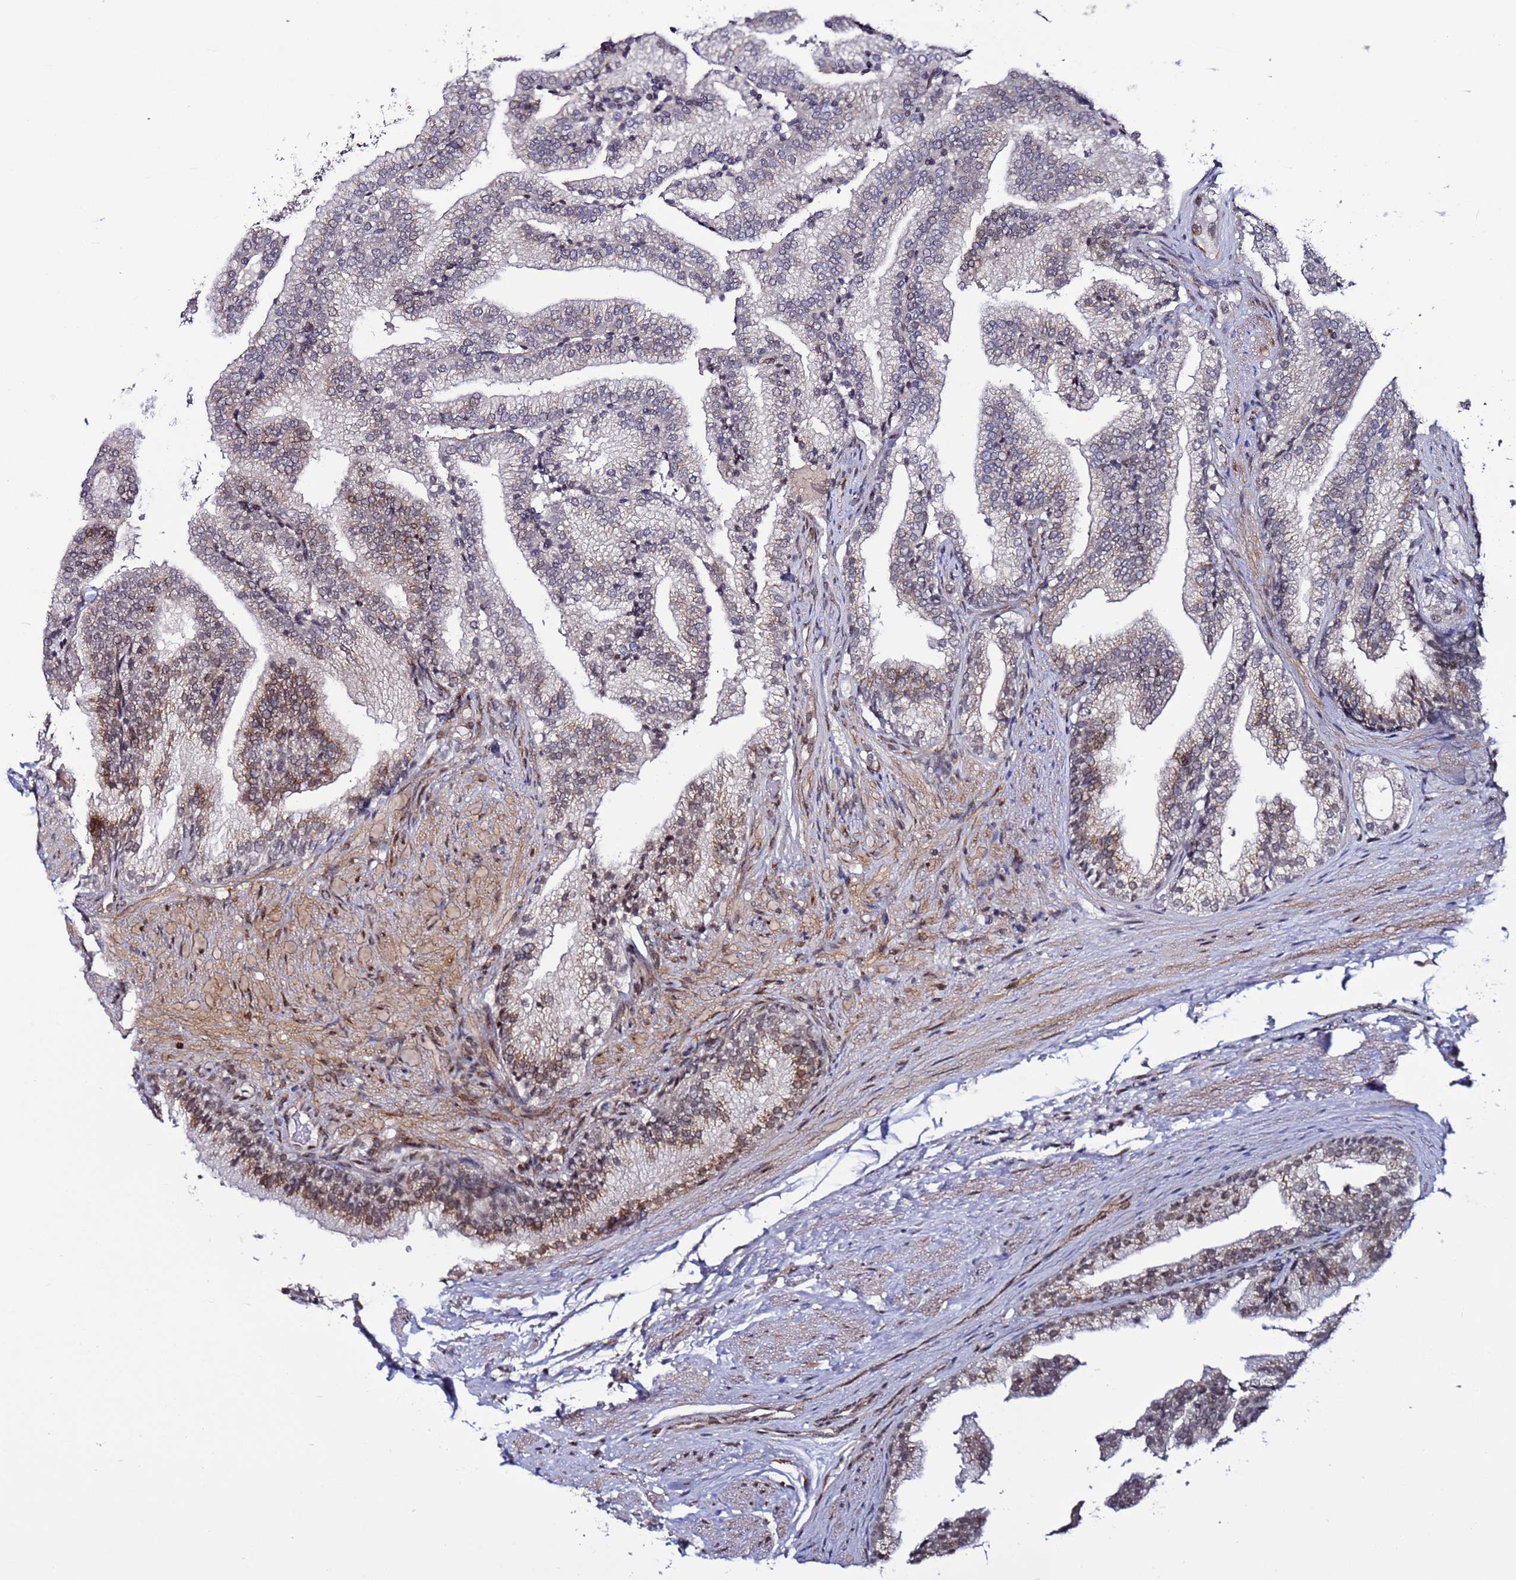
{"staining": {"intensity": "moderate", "quantity": "<25%", "location": "cytoplasmic/membranous"}, "tissue": "prostate", "cell_type": "Glandular cells", "image_type": "normal", "snomed": [{"axis": "morphology", "description": "Normal tissue, NOS"}, {"axis": "topography", "description": "Prostate"}], "caption": "High-power microscopy captured an immunohistochemistry (IHC) photomicrograph of normal prostate, revealing moderate cytoplasmic/membranous staining in about <25% of glandular cells.", "gene": "POLR2D", "patient": {"sex": "male", "age": 76}}